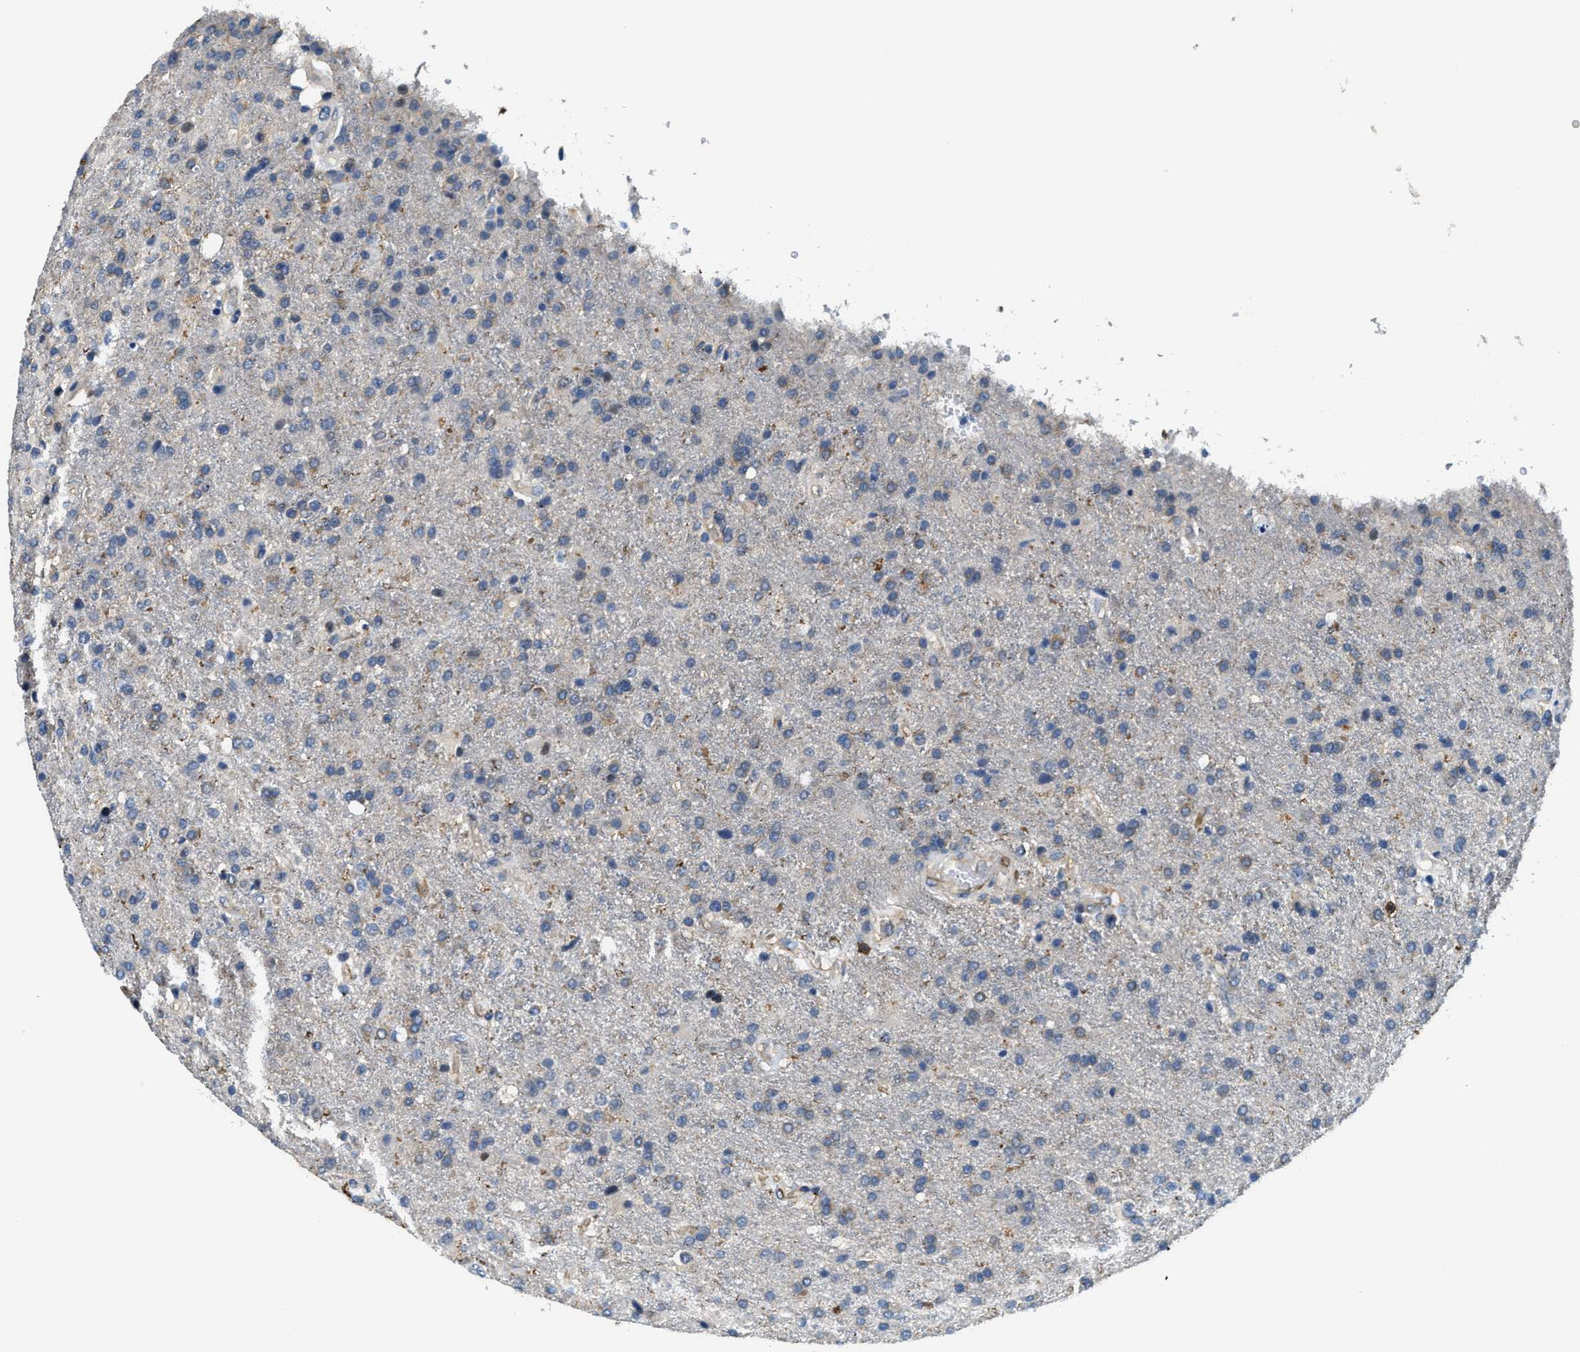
{"staining": {"intensity": "weak", "quantity": "<25%", "location": "cytoplasmic/membranous"}, "tissue": "glioma", "cell_type": "Tumor cells", "image_type": "cancer", "snomed": [{"axis": "morphology", "description": "Glioma, malignant, High grade"}, {"axis": "topography", "description": "Brain"}], "caption": "Human high-grade glioma (malignant) stained for a protein using immunohistochemistry displays no staining in tumor cells.", "gene": "MYO1G", "patient": {"sex": "male", "age": 72}}